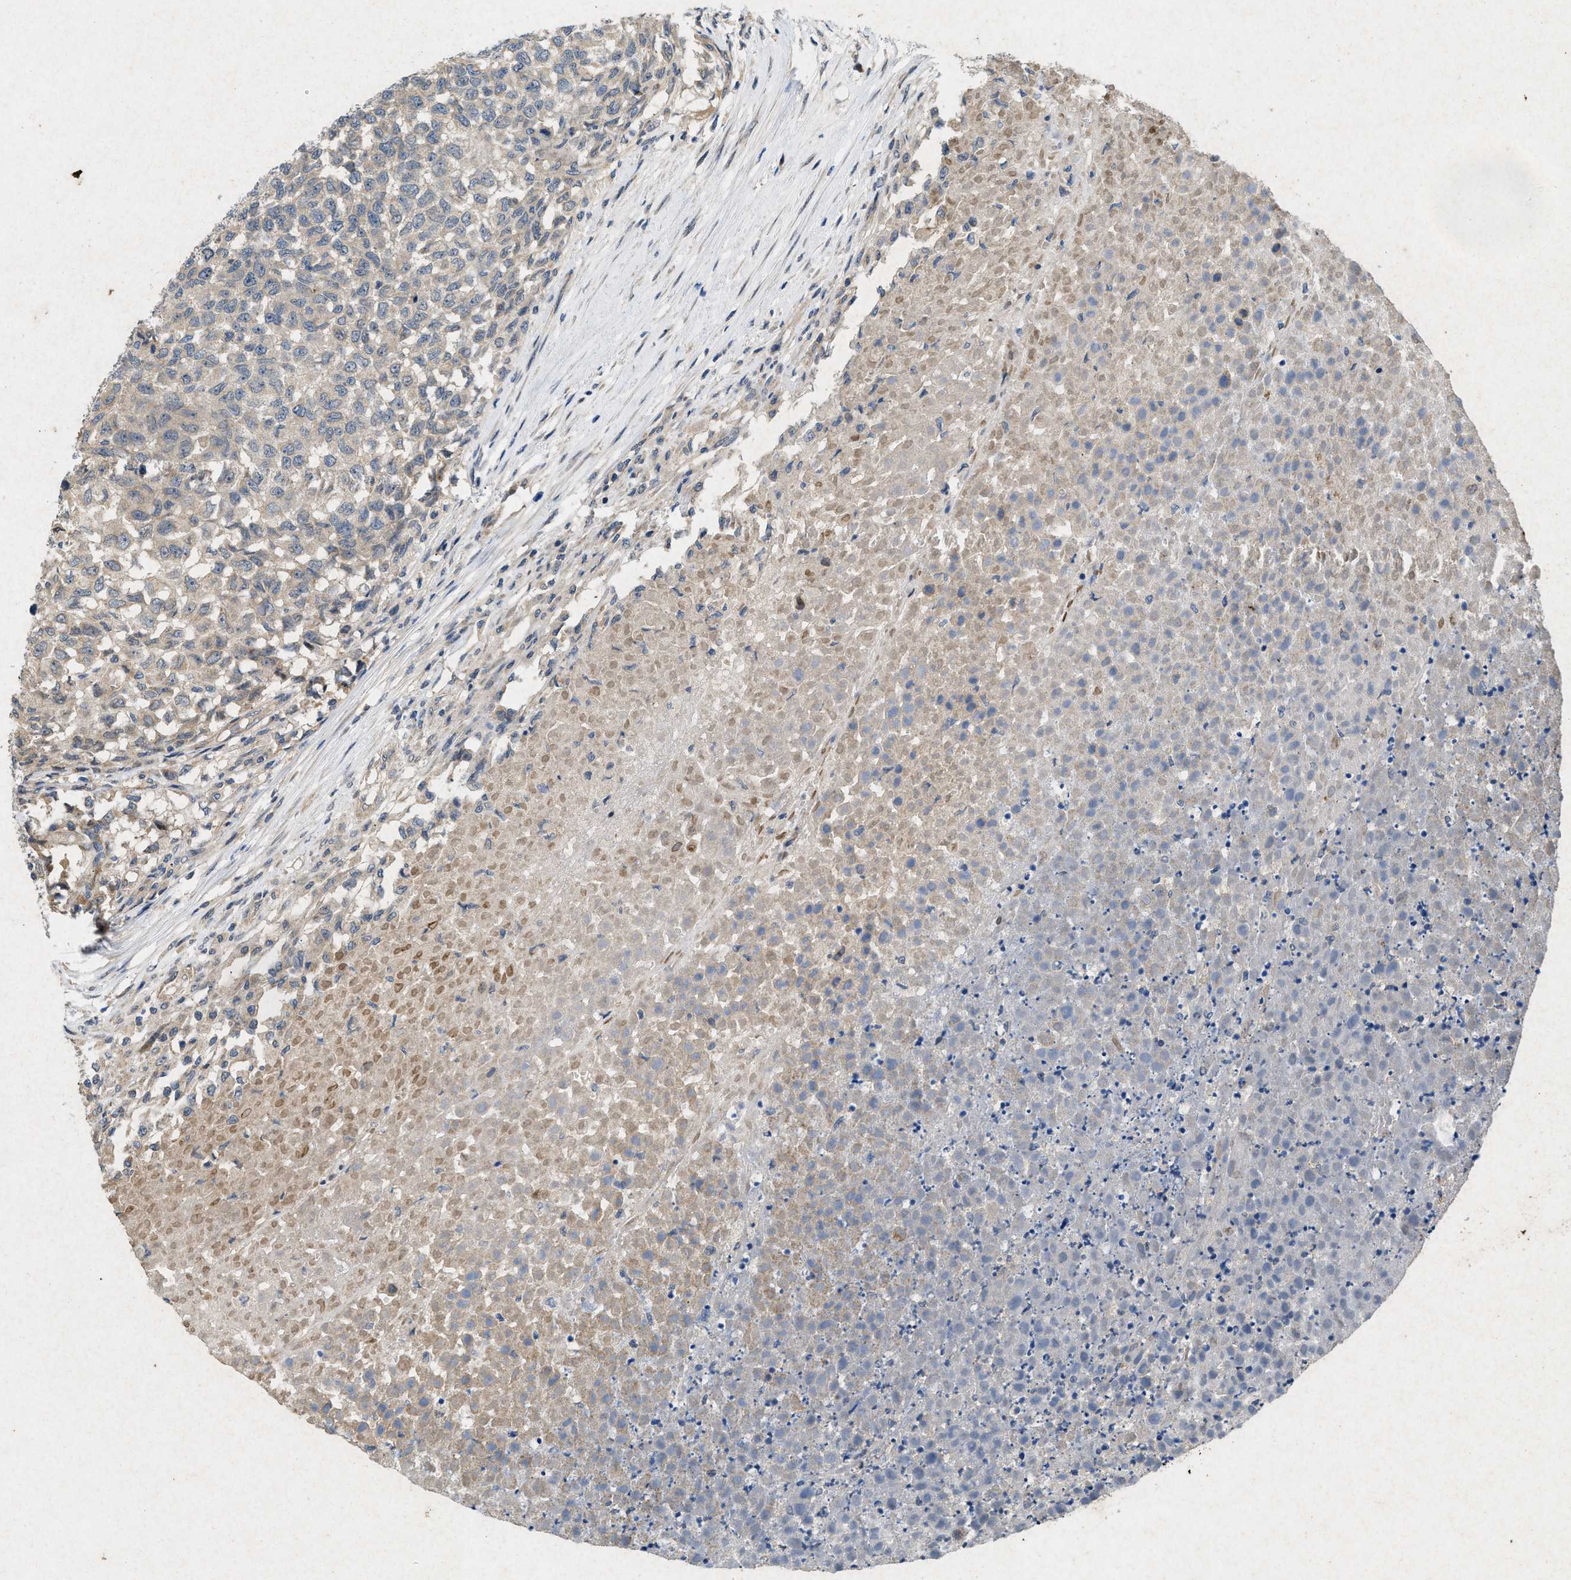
{"staining": {"intensity": "negative", "quantity": "none", "location": "none"}, "tissue": "testis cancer", "cell_type": "Tumor cells", "image_type": "cancer", "snomed": [{"axis": "morphology", "description": "Seminoma, NOS"}, {"axis": "topography", "description": "Testis"}], "caption": "Immunohistochemical staining of testis seminoma shows no significant staining in tumor cells.", "gene": "PRKG2", "patient": {"sex": "male", "age": 59}}